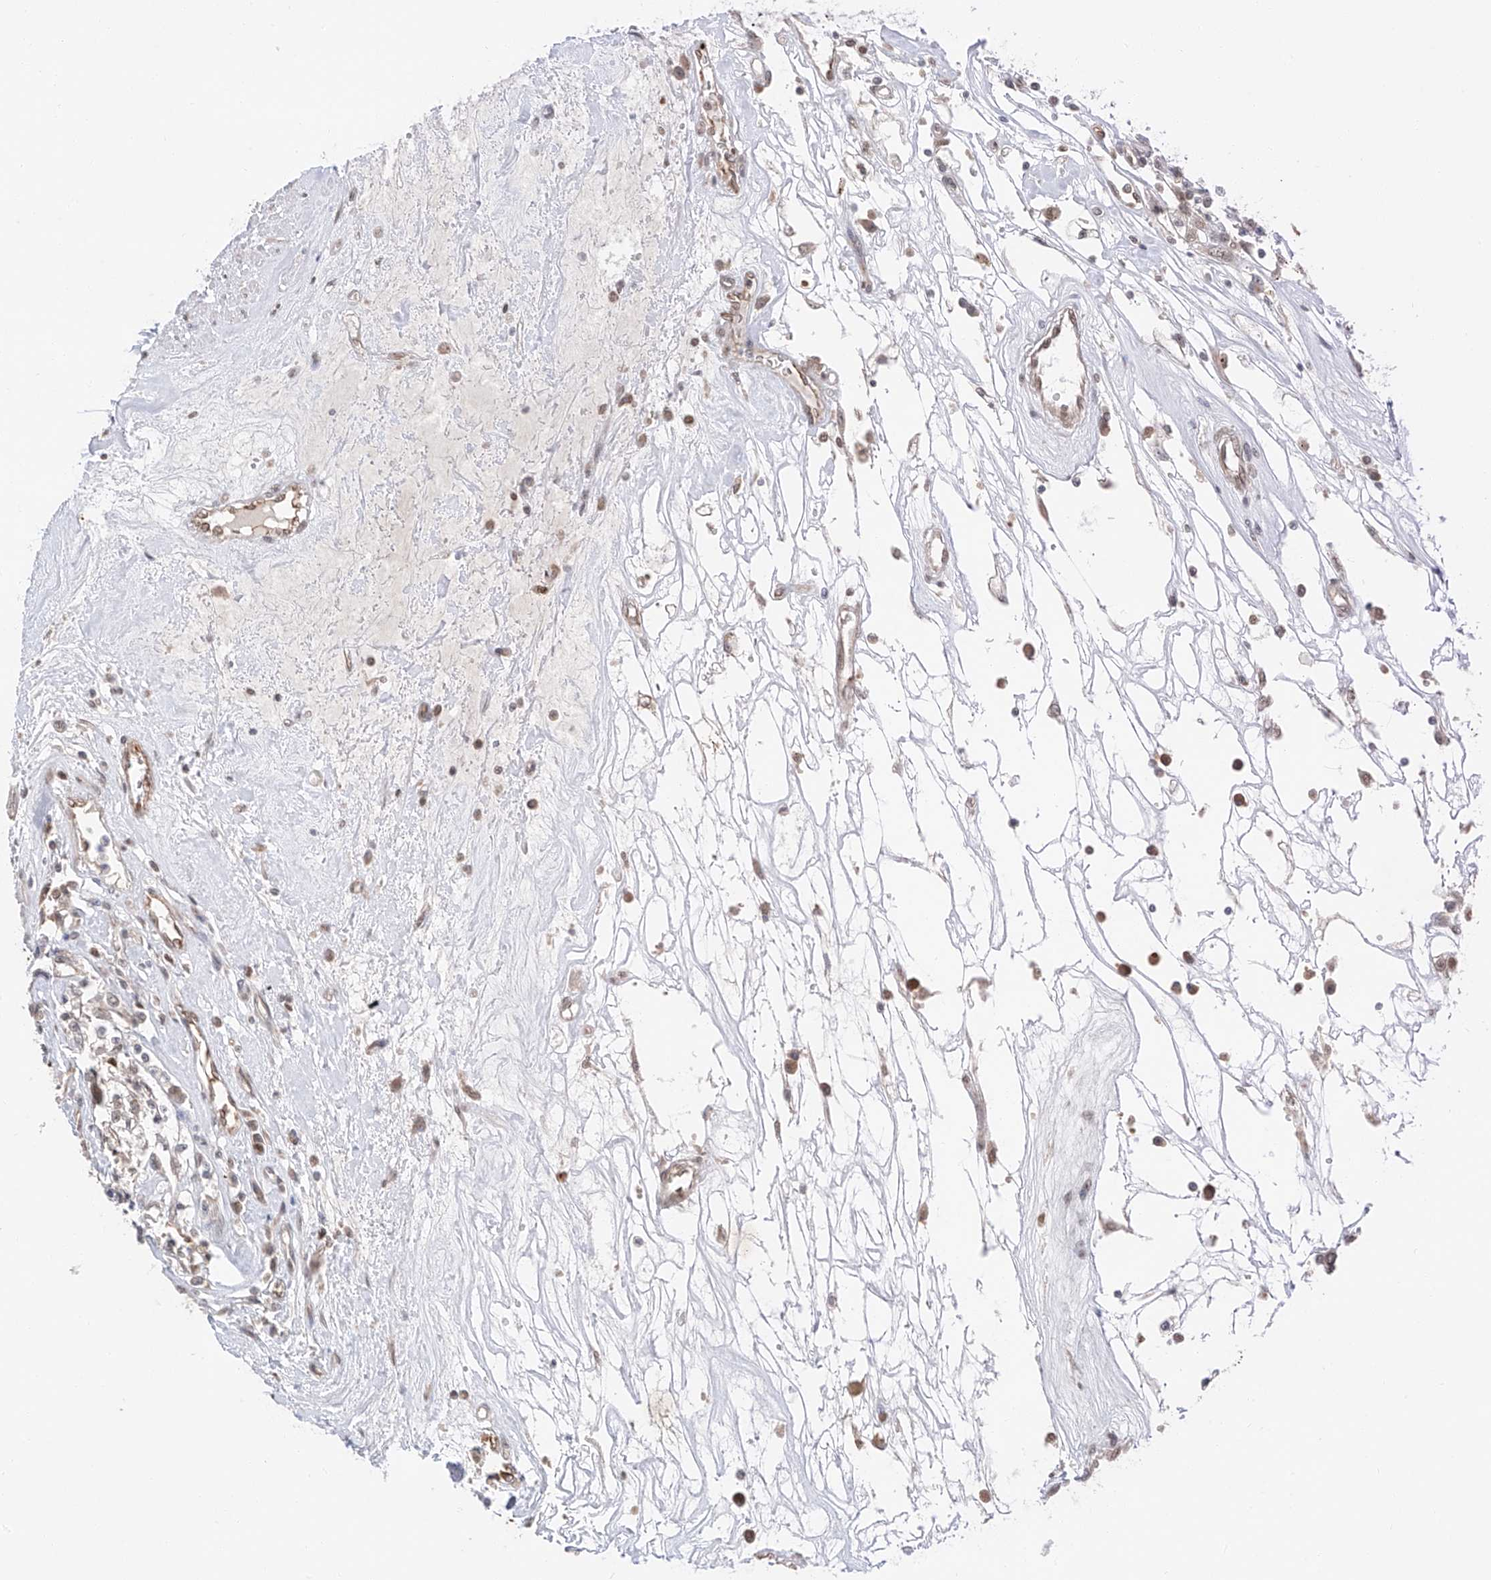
{"staining": {"intensity": "weak", "quantity": ">75%", "location": "nuclear"}, "tissue": "renal cancer", "cell_type": "Tumor cells", "image_type": "cancer", "snomed": [{"axis": "morphology", "description": "Adenocarcinoma, NOS"}, {"axis": "topography", "description": "Kidney"}], "caption": "Brown immunohistochemical staining in renal cancer (adenocarcinoma) demonstrates weak nuclear staining in about >75% of tumor cells.", "gene": "POGK", "patient": {"sex": "female", "age": 59}}